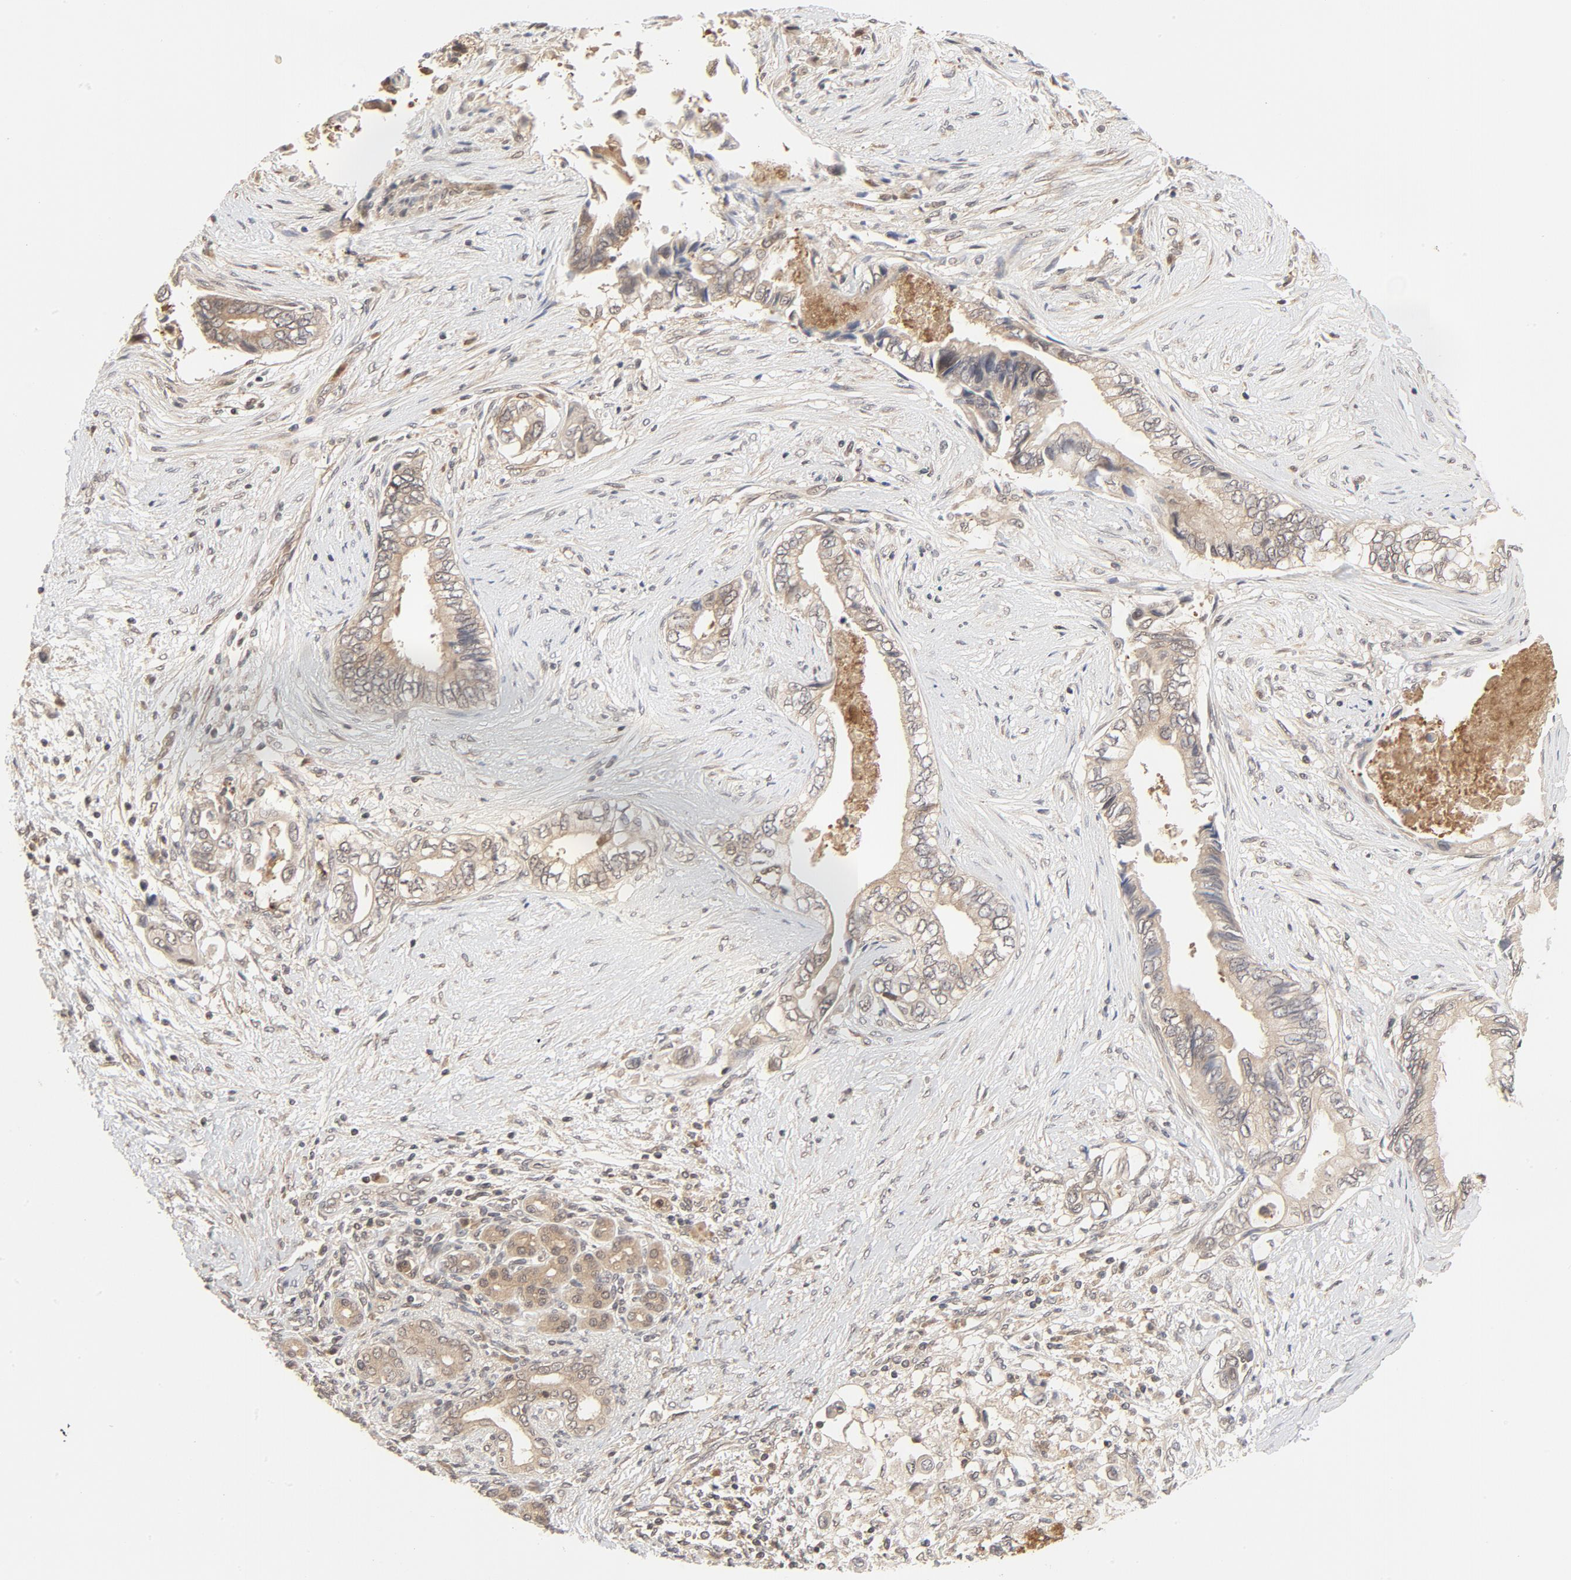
{"staining": {"intensity": "weak", "quantity": ">75%", "location": "cytoplasmic/membranous"}, "tissue": "pancreatic cancer", "cell_type": "Tumor cells", "image_type": "cancer", "snomed": [{"axis": "morphology", "description": "Adenocarcinoma, NOS"}, {"axis": "topography", "description": "Pancreas"}], "caption": "An image of pancreatic adenocarcinoma stained for a protein shows weak cytoplasmic/membranous brown staining in tumor cells.", "gene": "NEDD8", "patient": {"sex": "female", "age": 66}}